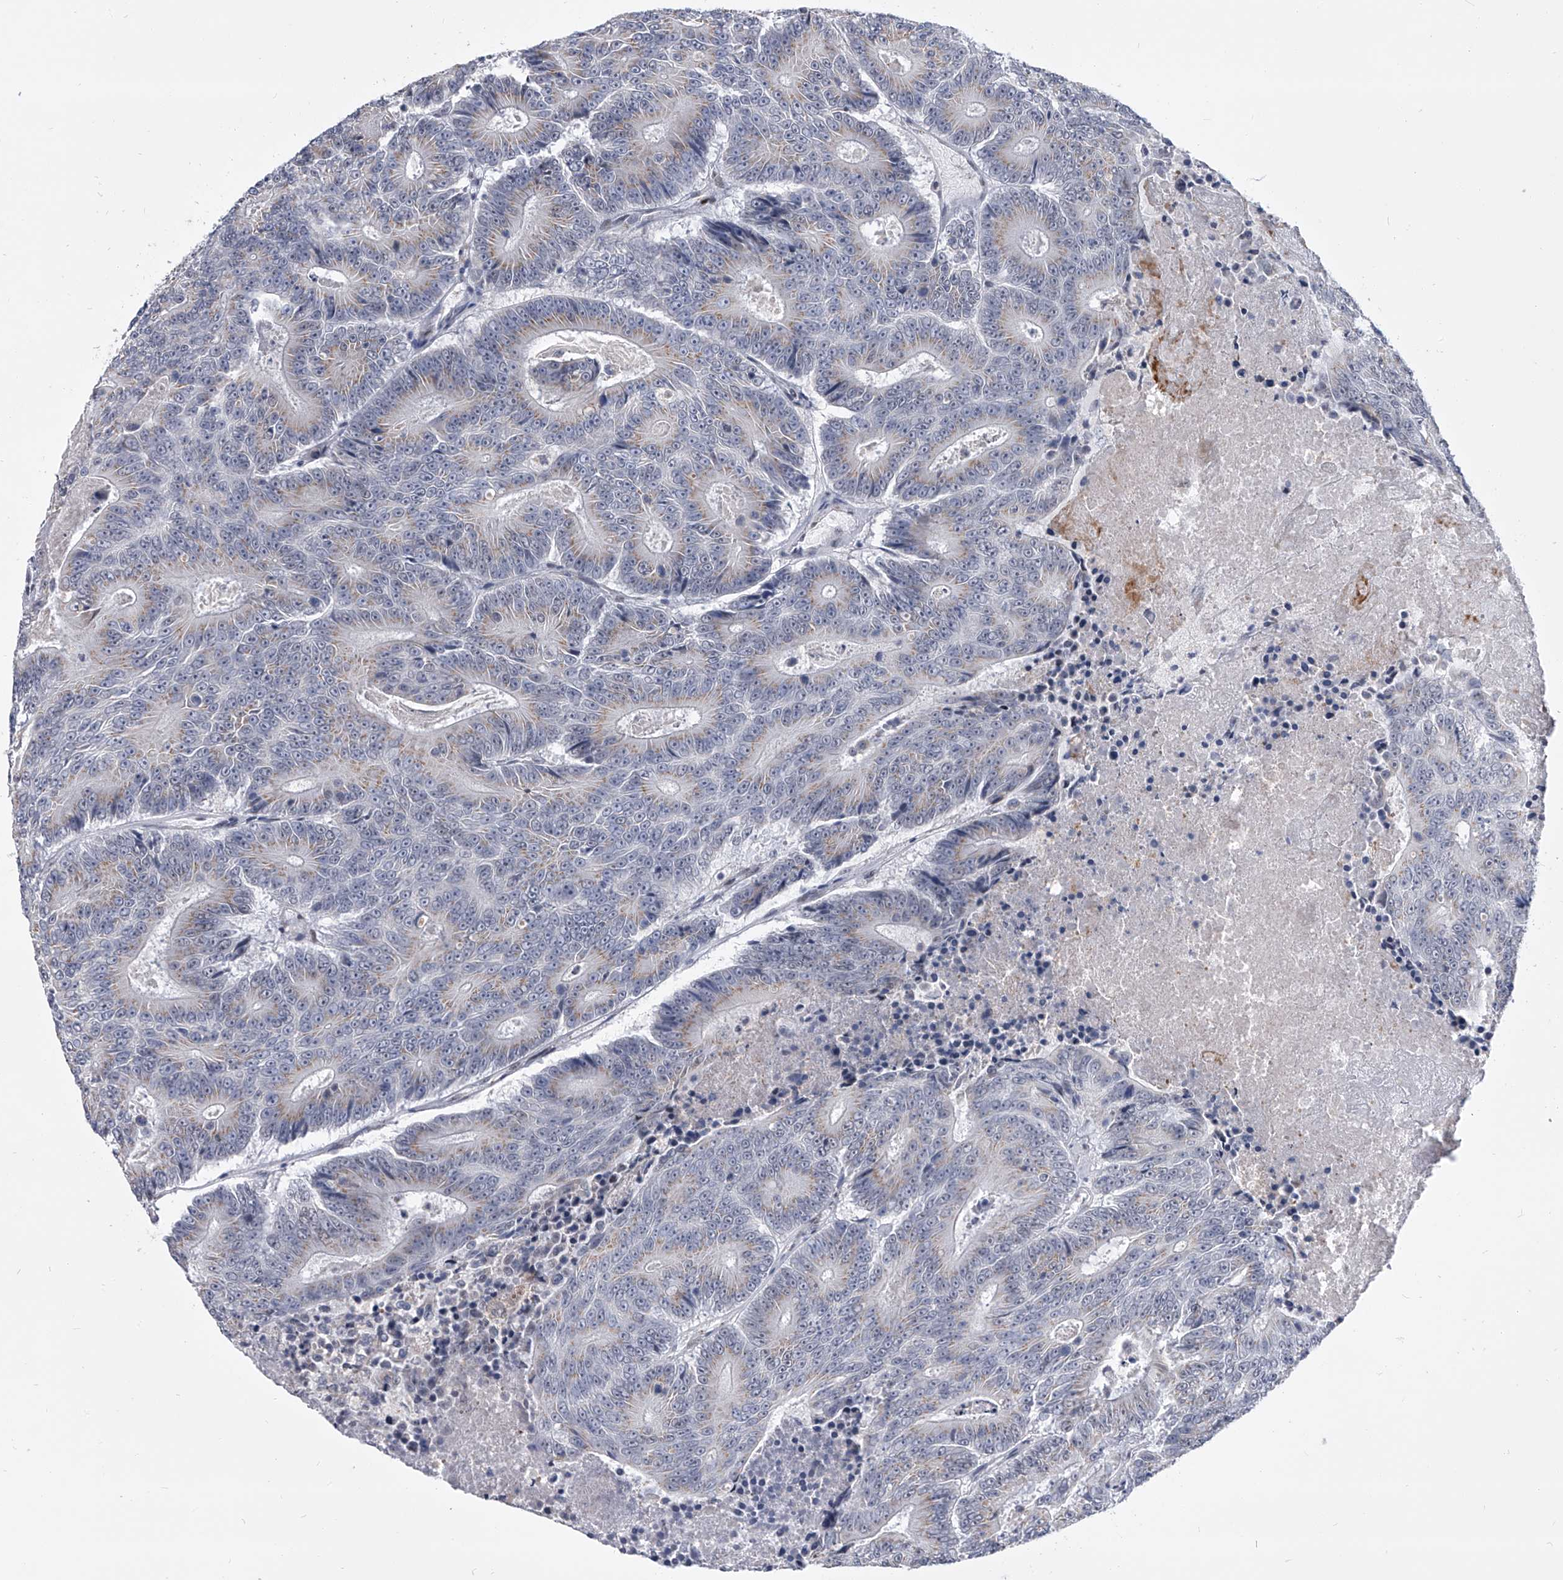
{"staining": {"intensity": "weak", "quantity": "<25%", "location": "cytoplasmic/membranous"}, "tissue": "colorectal cancer", "cell_type": "Tumor cells", "image_type": "cancer", "snomed": [{"axis": "morphology", "description": "Adenocarcinoma, NOS"}, {"axis": "topography", "description": "Colon"}], "caption": "Immunohistochemistry (IHC) of human adenocarcinoma (colorectal) reveals no positivity in tumor cells.", "gene": "EVA1C", "patient": {"sex": "male", "age": 83}}